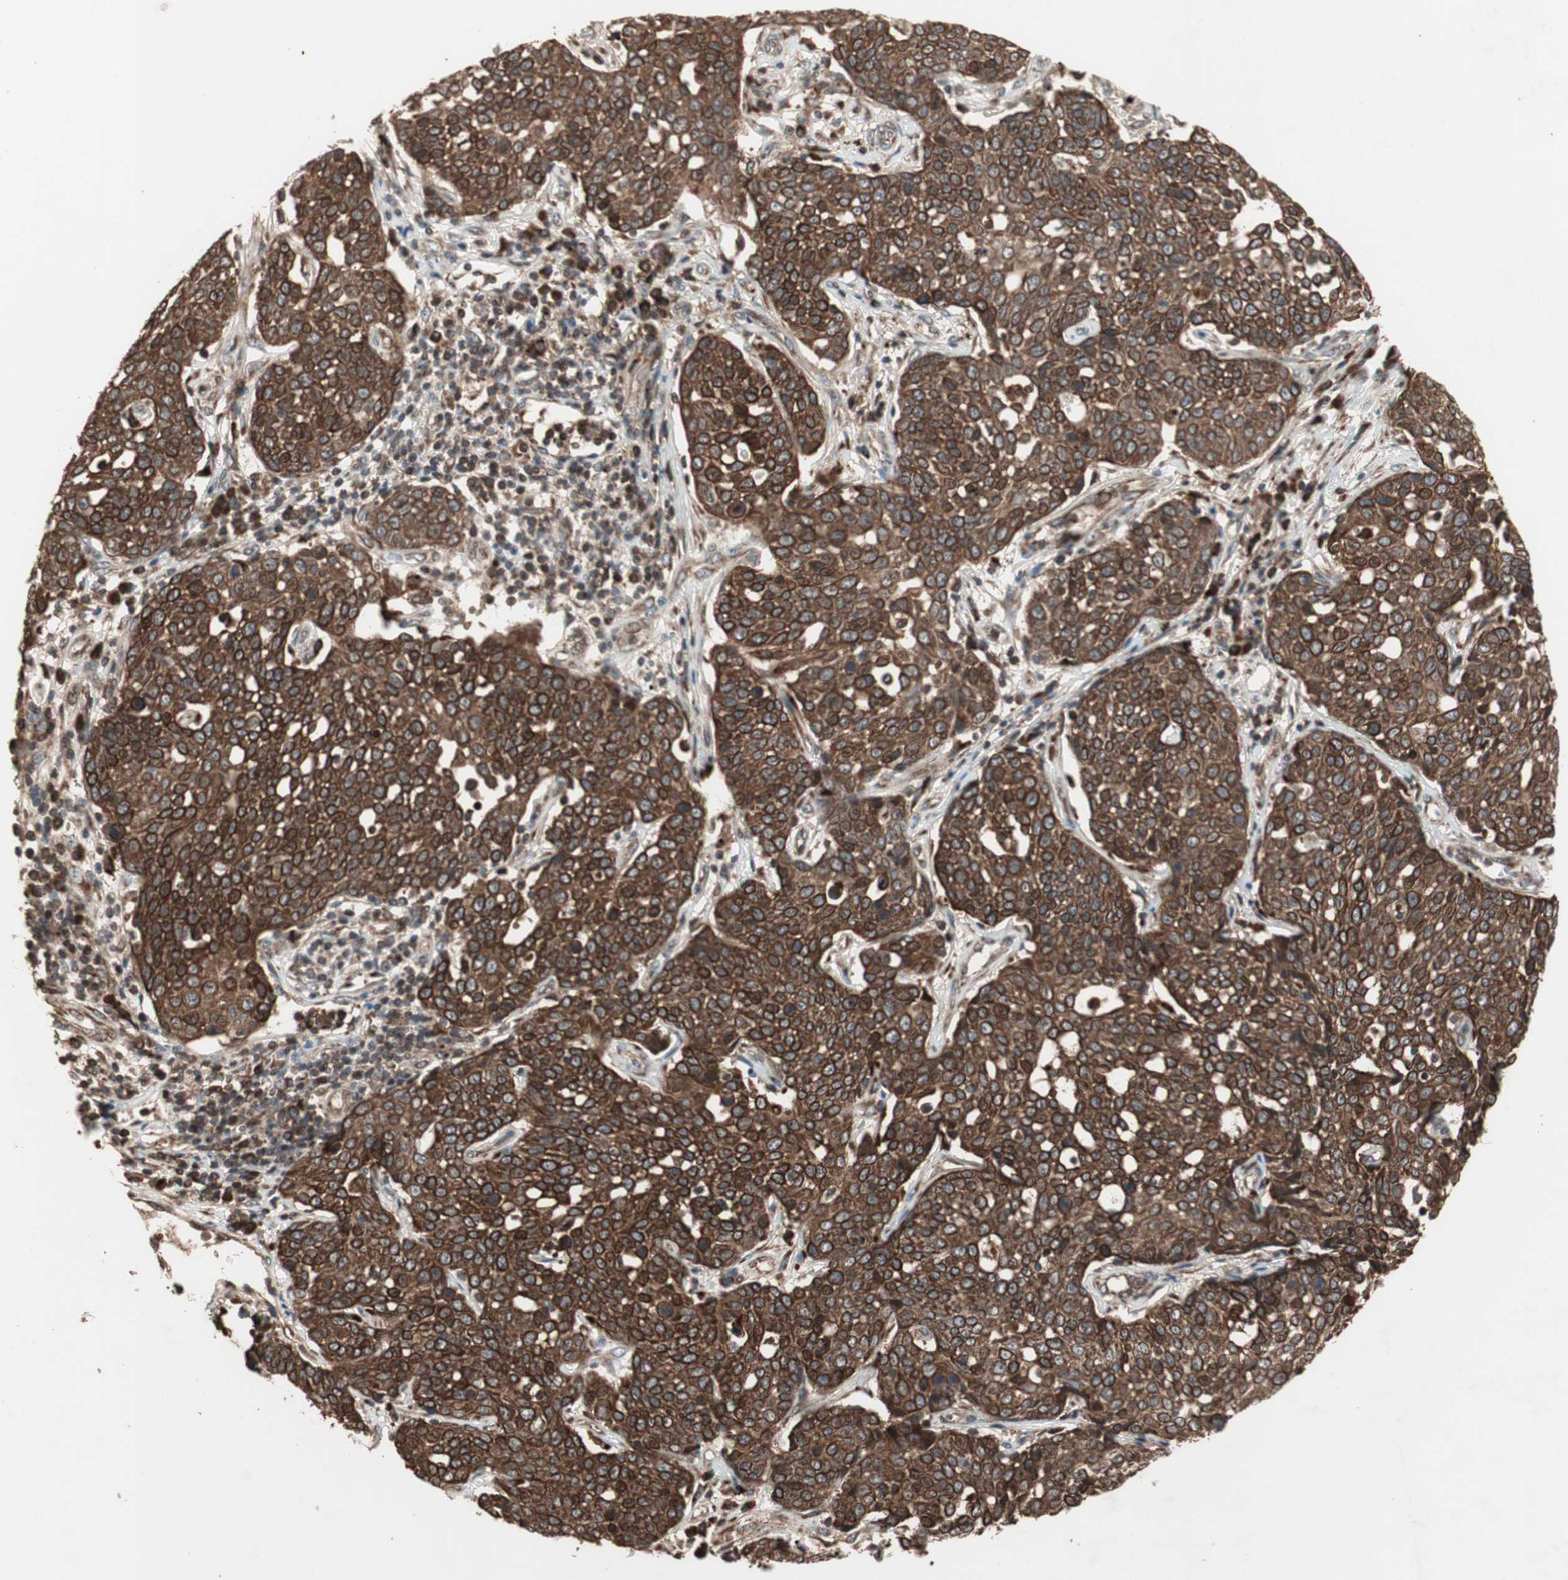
{"staining": {"intensity": "strong", "quantity": ">75%", "location": "cytoplasmic/membranous"}, "tissue": "cervical cancer", "cell_type": "Tumor cells", "image_type": "cancer", "snomed": [{"axis": "morphology", "description": "Squamous cell carcinoma, NOS"}, {"axis": "topography", "description": "Cervix"}], "caption": "About >75% of tumor cells in cervical cancer exhibit strong cytoplasmic/membranous protein positivity as visualized by brown immunohistochemical staining.", "gene": "RAB1A", "patient": {"sex": "female", "age": 34}}